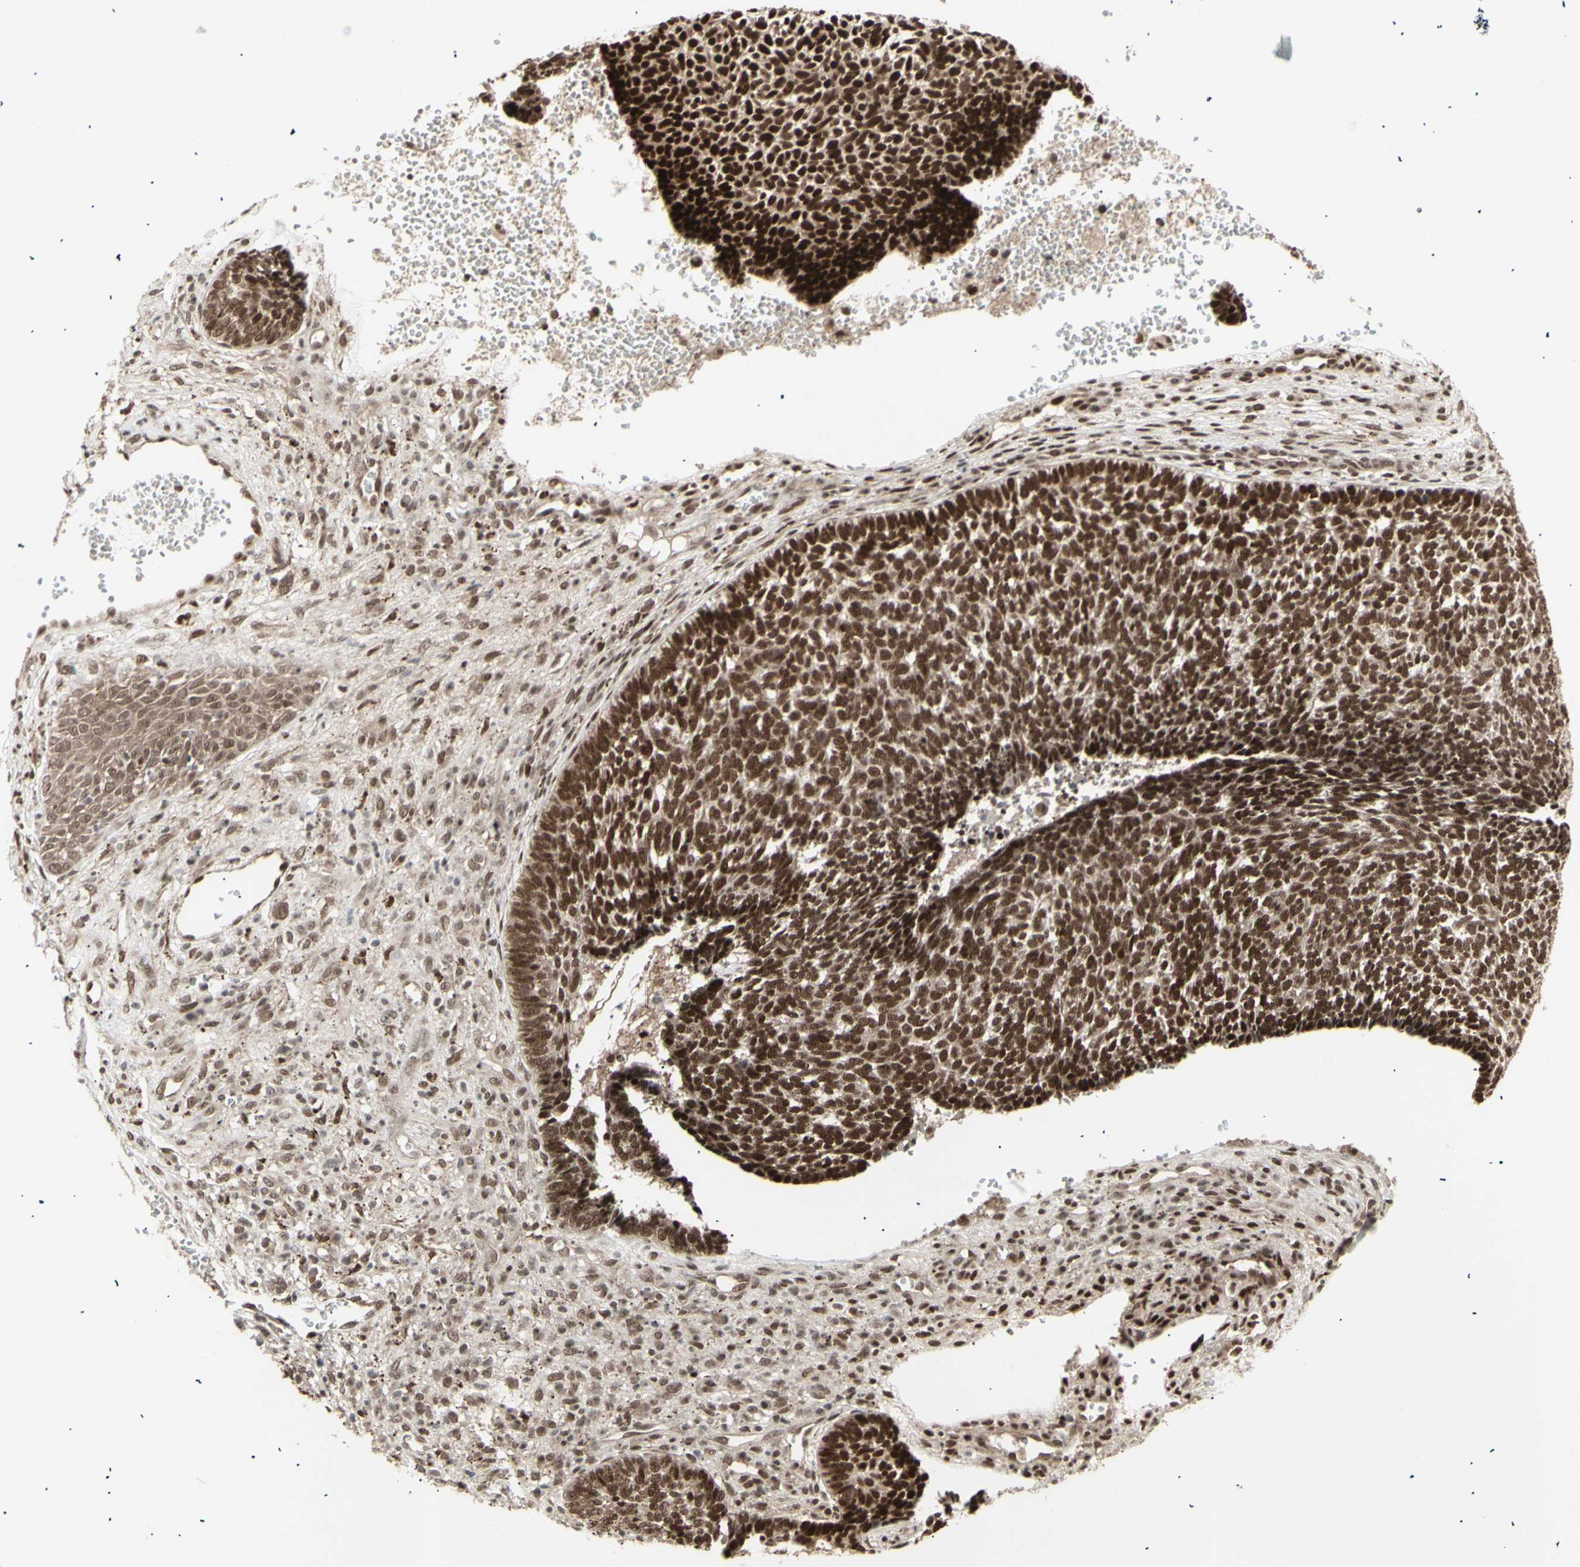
{"staining": {"intensity": "strong", "quantity": ">75%", "location": "cytoplasmic/membranous,nuclear"}, "tissue": "skin cancer", "cell_type": "Tumor cells", "image_type": "cancer", "snomed": [{"axis": "morphology", "description": "Basal cell carcinoma"}, {"axis": "topography", "description": "Skin"}], "caption": "Protein expression analysis of skin basal cell carcinoma reveals strong cytoplasmic/membranous and nuclear positivity in about >75% of tumor cells. Using DAB (3,3'-diaminobenzidine) (brown) and hematoxylin (blue) stains, captured at high magnification using brightfield microscopy.", "gene": "CBX1", "patient": {"sex": "male", "age": 84}}